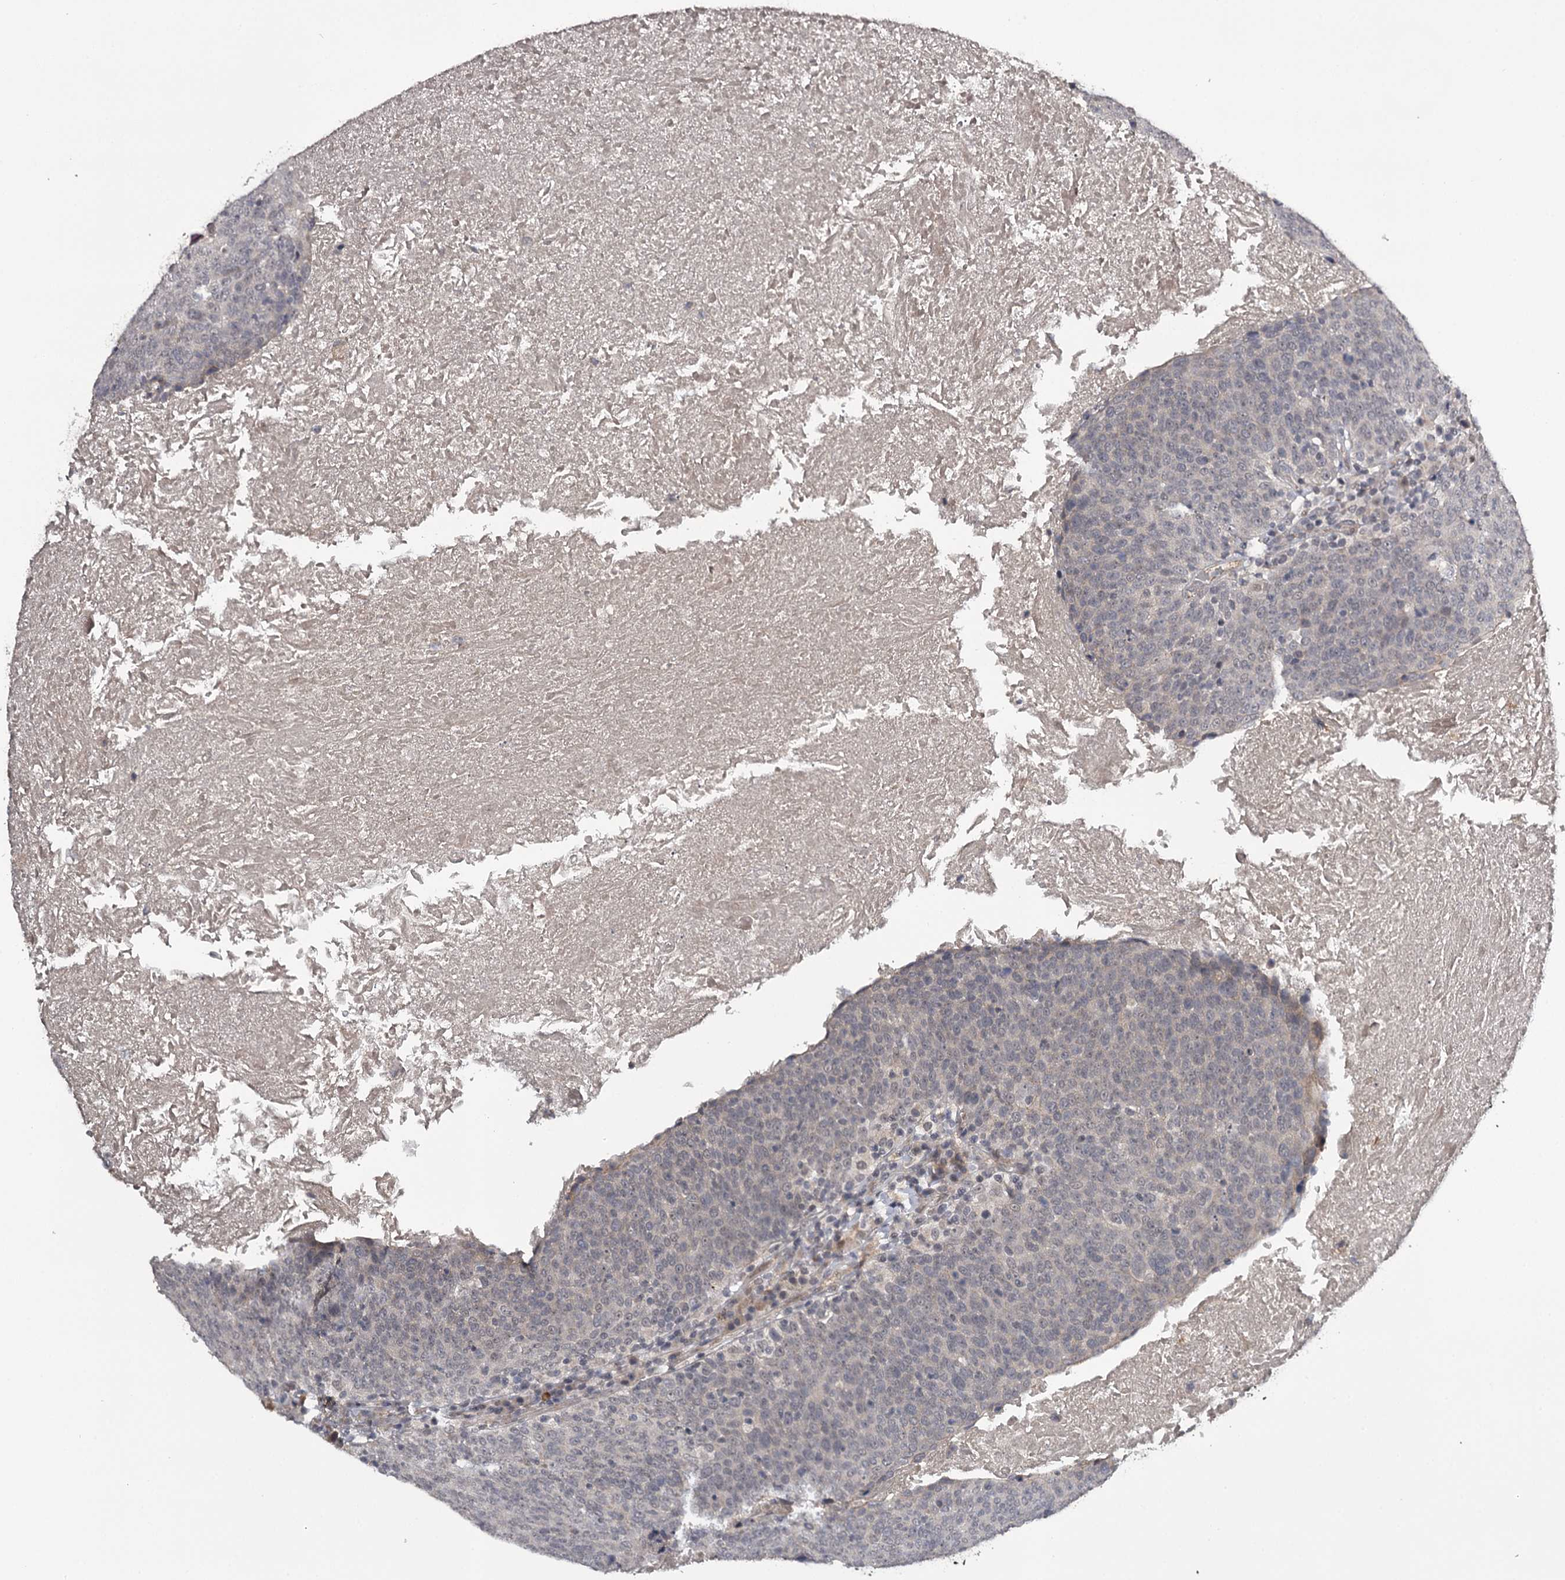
{"staining": {"intensity": "negative", "quantity": "none", "location": "none"}, "tissue": "head and neck cancer", "cell_type": "Tumor cells", "image_type": "cancer", "snomed": [{"axis": "morphology", "description": "Squamous cell carcinoma, NOS"}, {"axis": "morphology", "description": "Squamous cell carcinoma, metastatic, NOS"}, {"axis": "topography", "description": "Lymph node"}, {"axis": "topography", "description": "Head-Neck"}], "caption": "Head and neck squamous cell carcinoma was stained to show a protein in brown. There is no significant positivity in tumor cells. (DAB immunohistochemistry, high magnification).", "gene": "CWF19L2", "patient": {"sex": "male", "age": 62}}